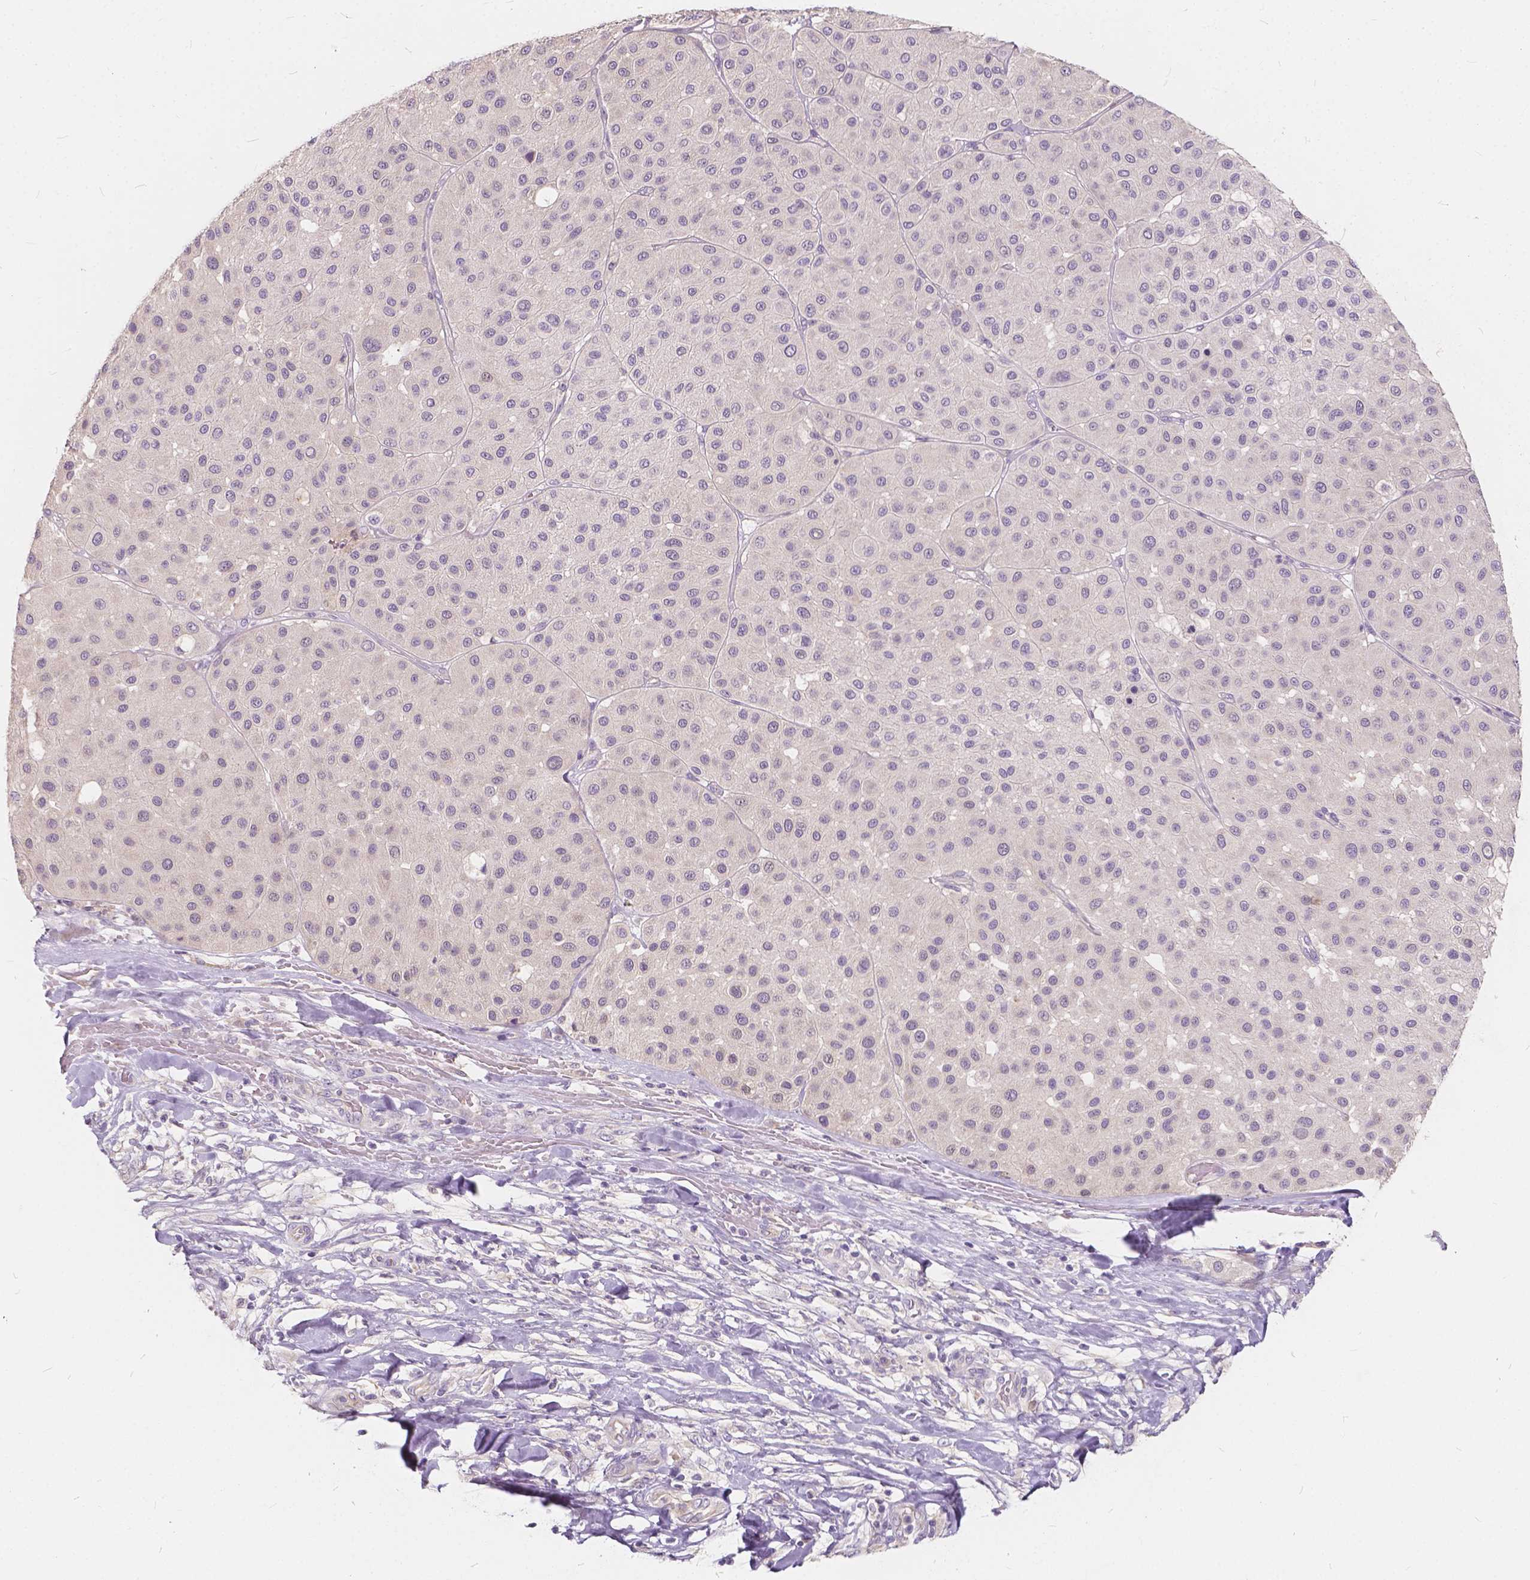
{"staining": {"intensity": "negative", "quantity": "none", "location": "none"}, "tissue": "melanoma", "cell_type": "Tumor cells", "image_type": "cancer", "snomed": [{"axis": "morphology", "description": "Malignant melanoma, Metastatic site"}, {"axis": "topography", "description": "Smooth muscle"}], "caption": "Protein analysis of malignant melanoma (metastatic site) reveals no significant expression in tumor cells. Nuclei are stained in blue.", "gene": "KIAA0513", "patient": {"sex": "male", "age": 41}}